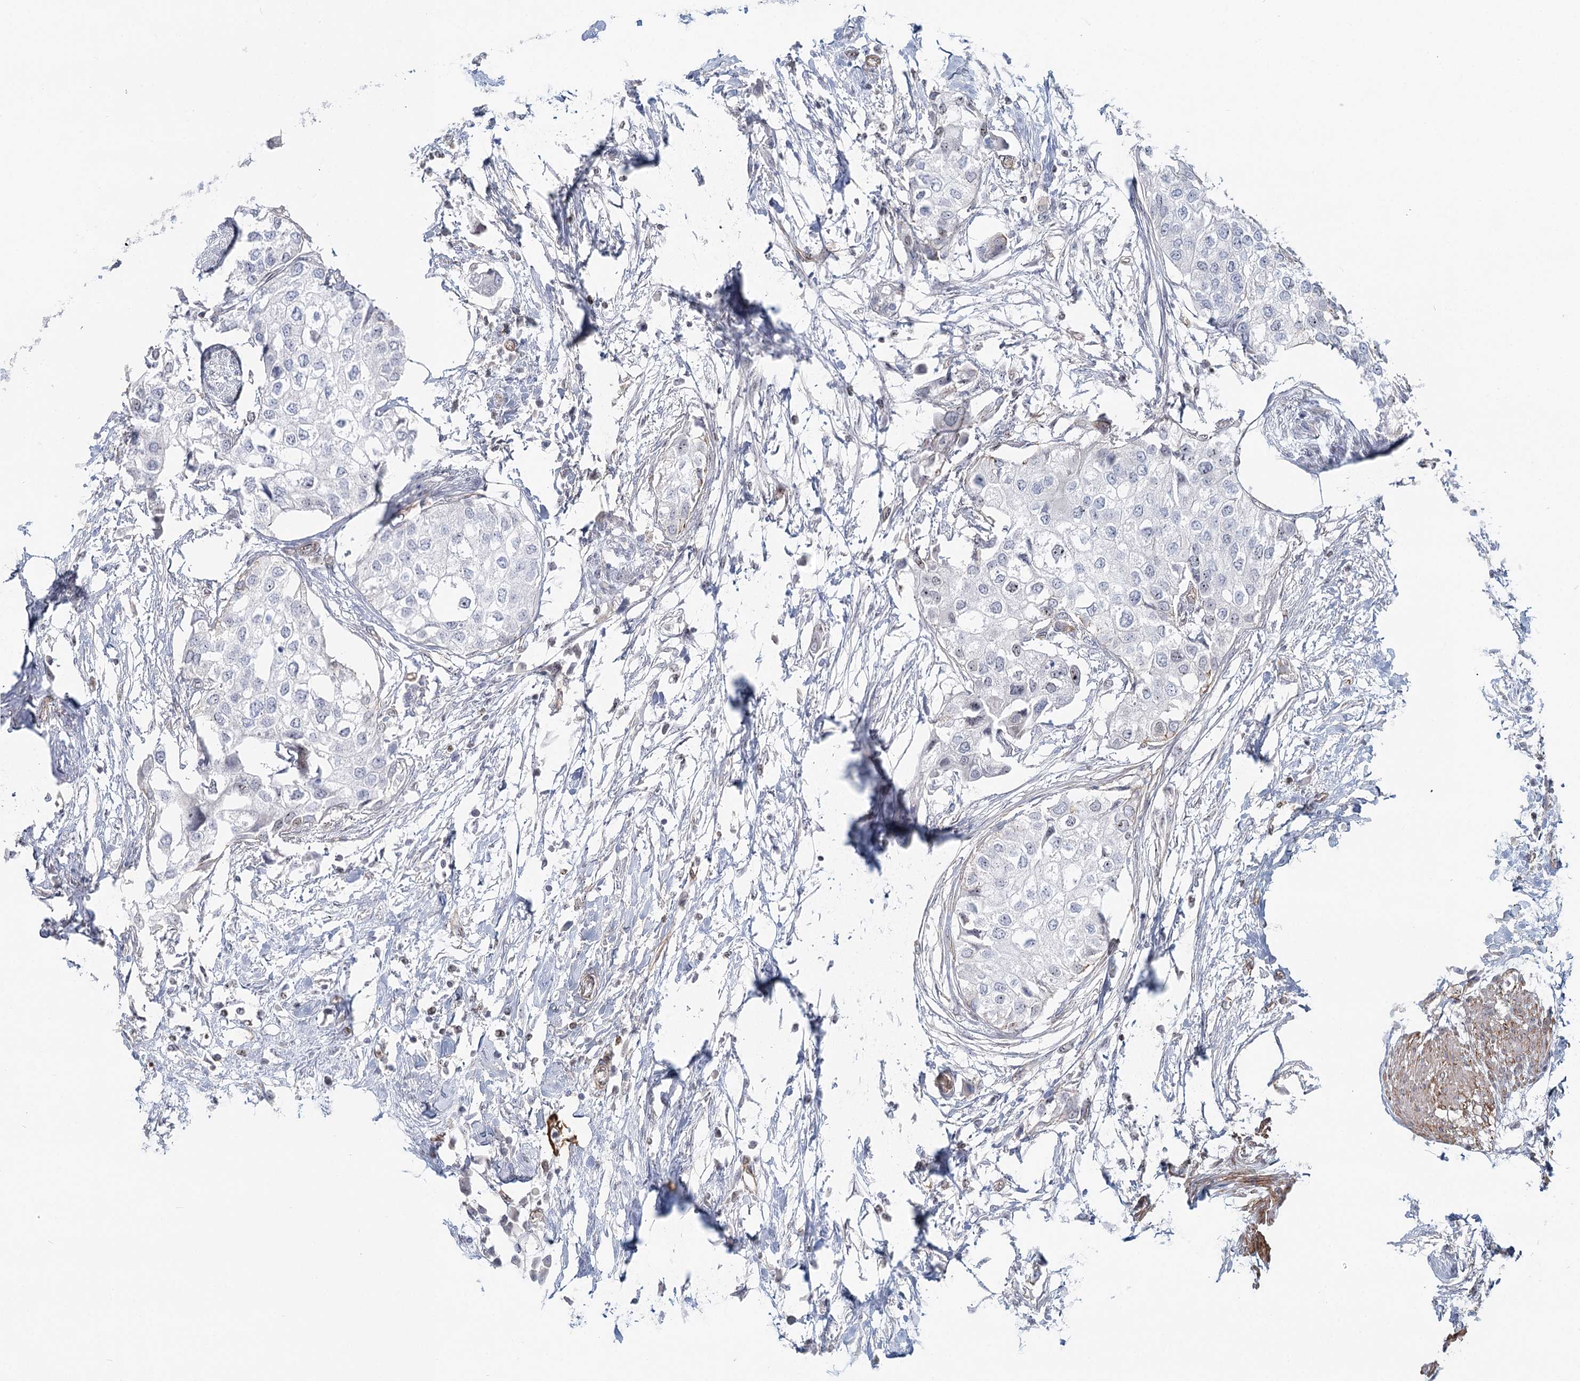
{"staining": {"intensity": "negative", "quantity": "none", "location": "none"}, "tissue": "urothelial cancer", "cell_type": "Tumor cells", "image_type": "cancer", "snomed": [{"axis": "morphology", "description": "Urothelial carcinoma, High grade"}, {"axis": "topography", "description": "Urinary bladder"}], "caption": "DAB (3,3'-diaminobenzidine) immunohistochemical staining of urothelial cancer reveals no significant staining in tumor cells. (Stains: DAB immunohistochemistry with hematoxylin counter stain, Microscopy: brightfield microscopy at high magnification).", "gene": "ZFYVE28", "patient": {"sex": "male", "age": 64}}